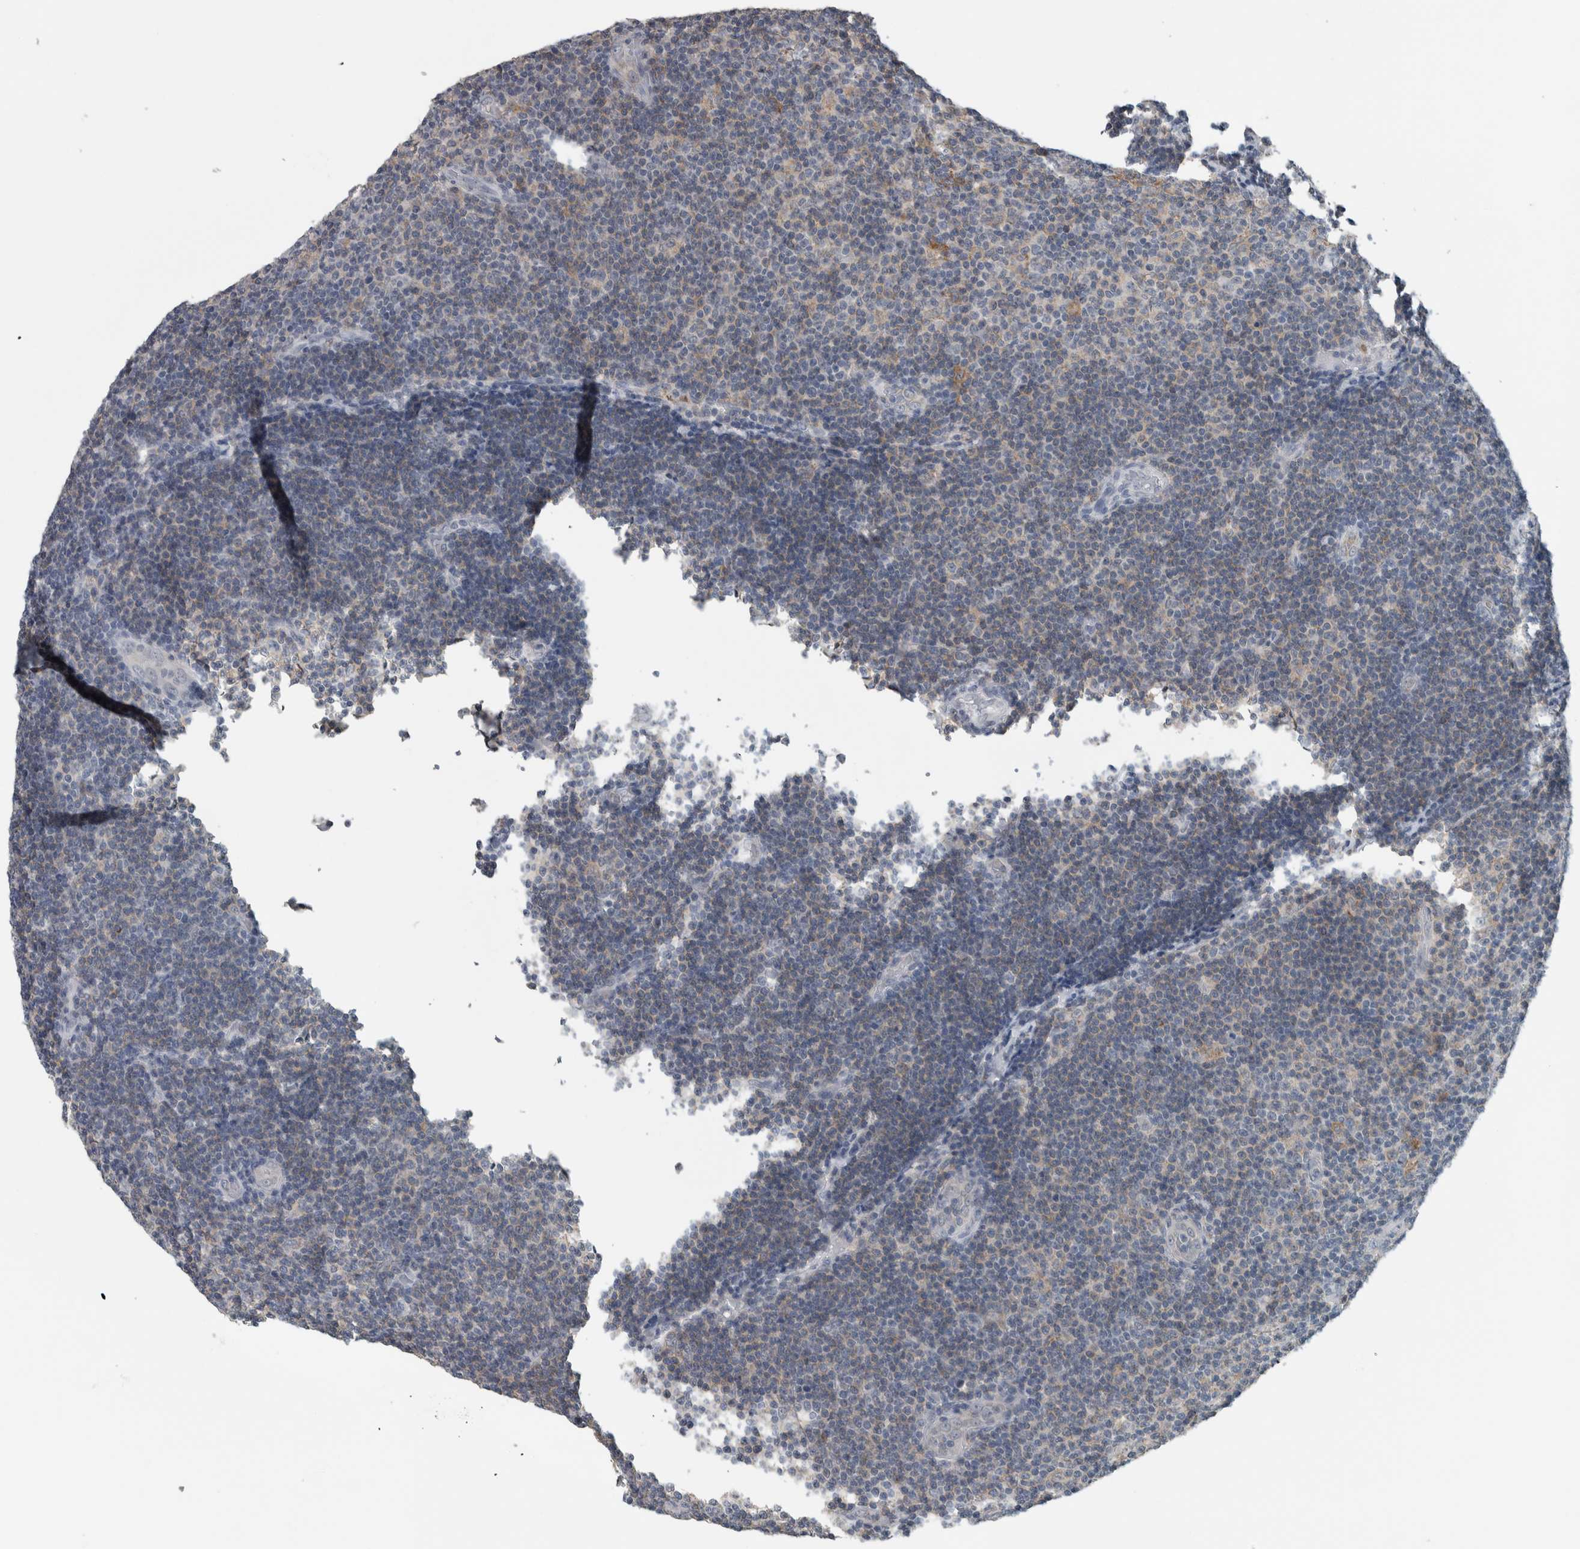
{"staining": {"intensity": "negative", "quantity": "none", "location": "none"}, "tissue": "lymphoma", "cell_type": "Tumor cells", "image_type": "cancer", "snomed": [{"axis": "morphology", "description": "Malignant lymphoma, non-Hodgkin's type, Low grade"}, {"axis": "topography", "description": "Lymph node"}], "caption": "This is an immunohistochemistry (IHC) histopathology image of human lymphoma. There is no expression in tumor cells.", "gene": "ACSF2", "patient": {"sex": "male", "age": 83}}